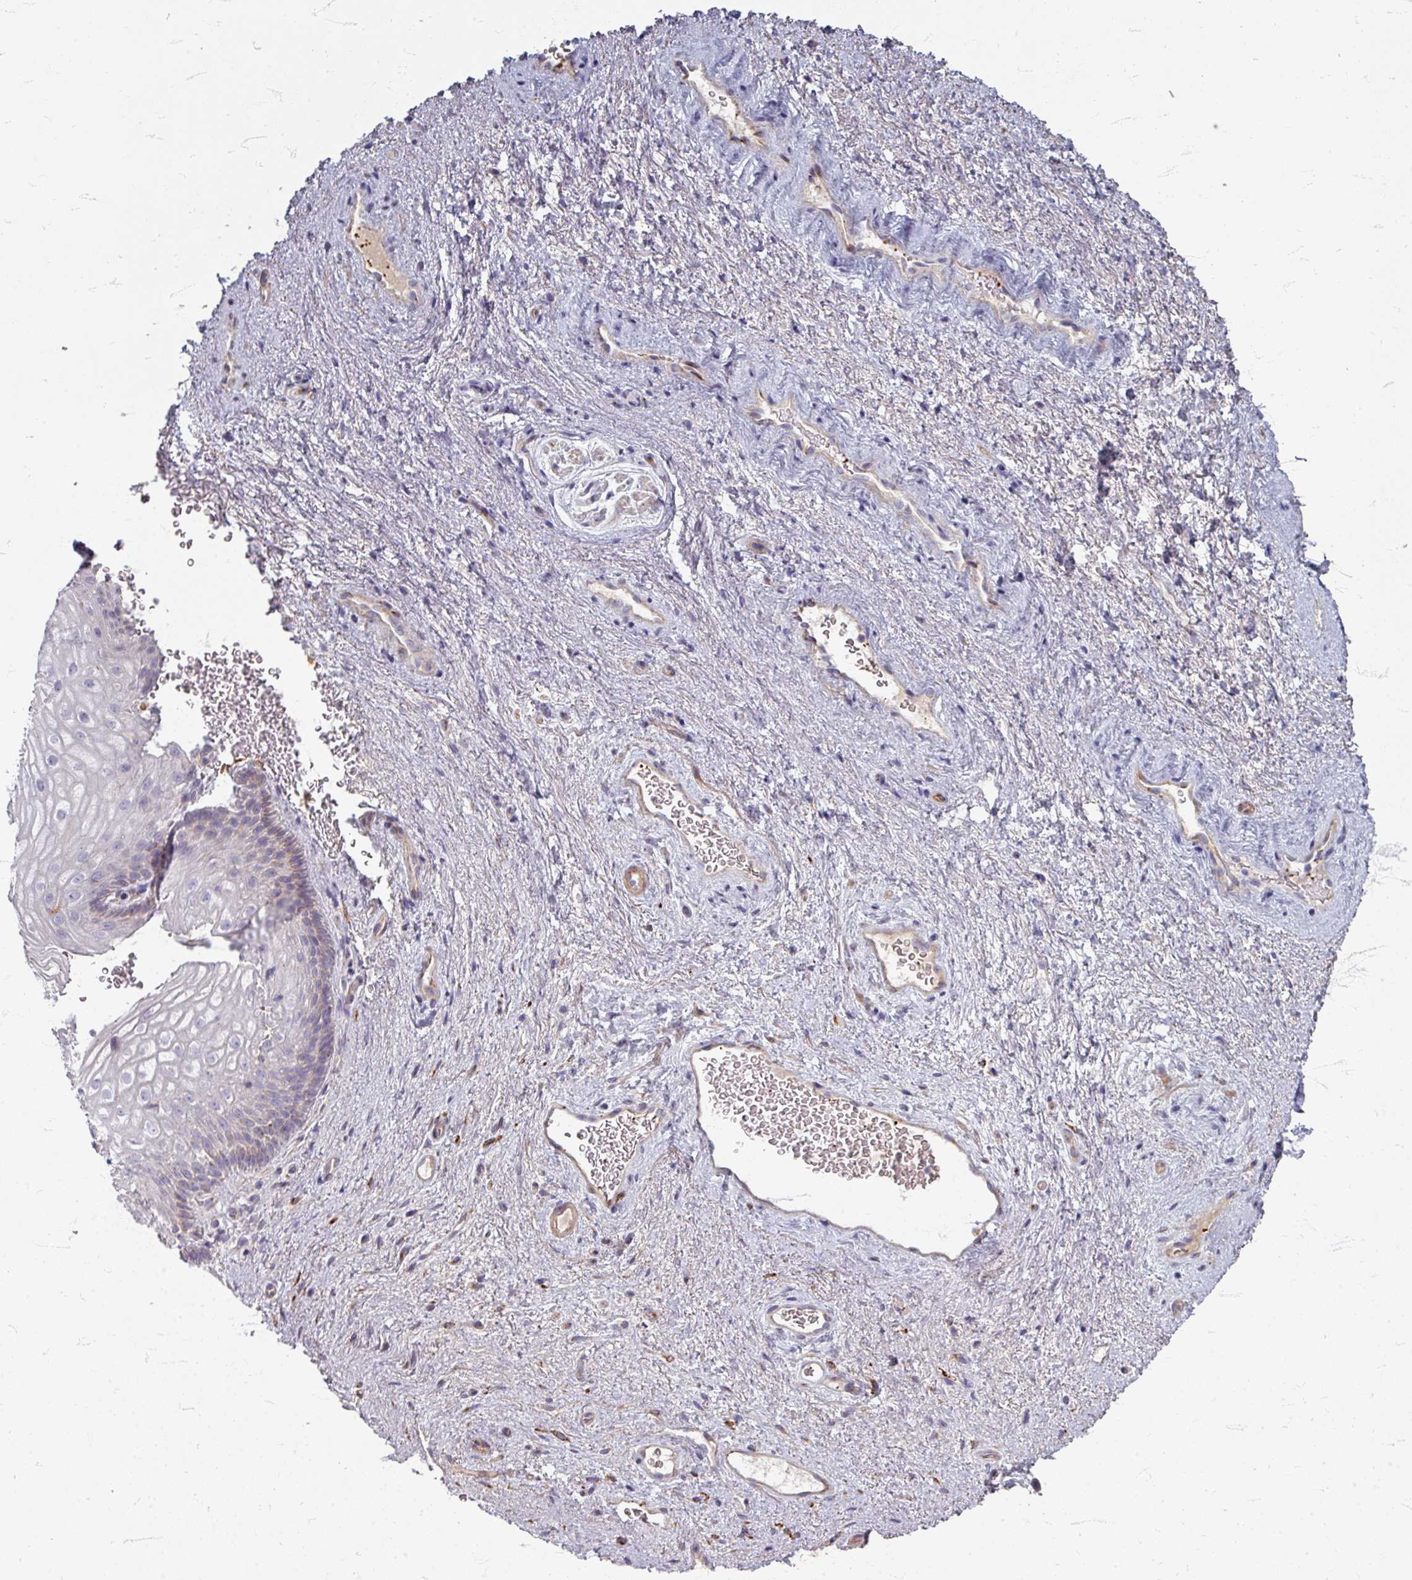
{"staining": {"intensity": "weak", "quantity": "<25%", "location": "cytoplasmic/membranous"}, "tissue": "vagina", "cell_type": "Squamous epithelial cells", "image_type": "normal", "snomed": [{"axis": "morphology", "description": "Normal tissue, NOS"}, {"axis": "topography", "description": "Vagina"}], "caption": "Vagina was stained to show a protein in brown. There is no significant expression in squamous epithelial cells. Brightfield microscopy of IHC stained with DAB (3,3'-diaminobenzidine) (brown) and hematoxylin (blue), captured at high magnification.", "gene": "GABARAPL1", "patient": {"sex": "female", "age": 47}}